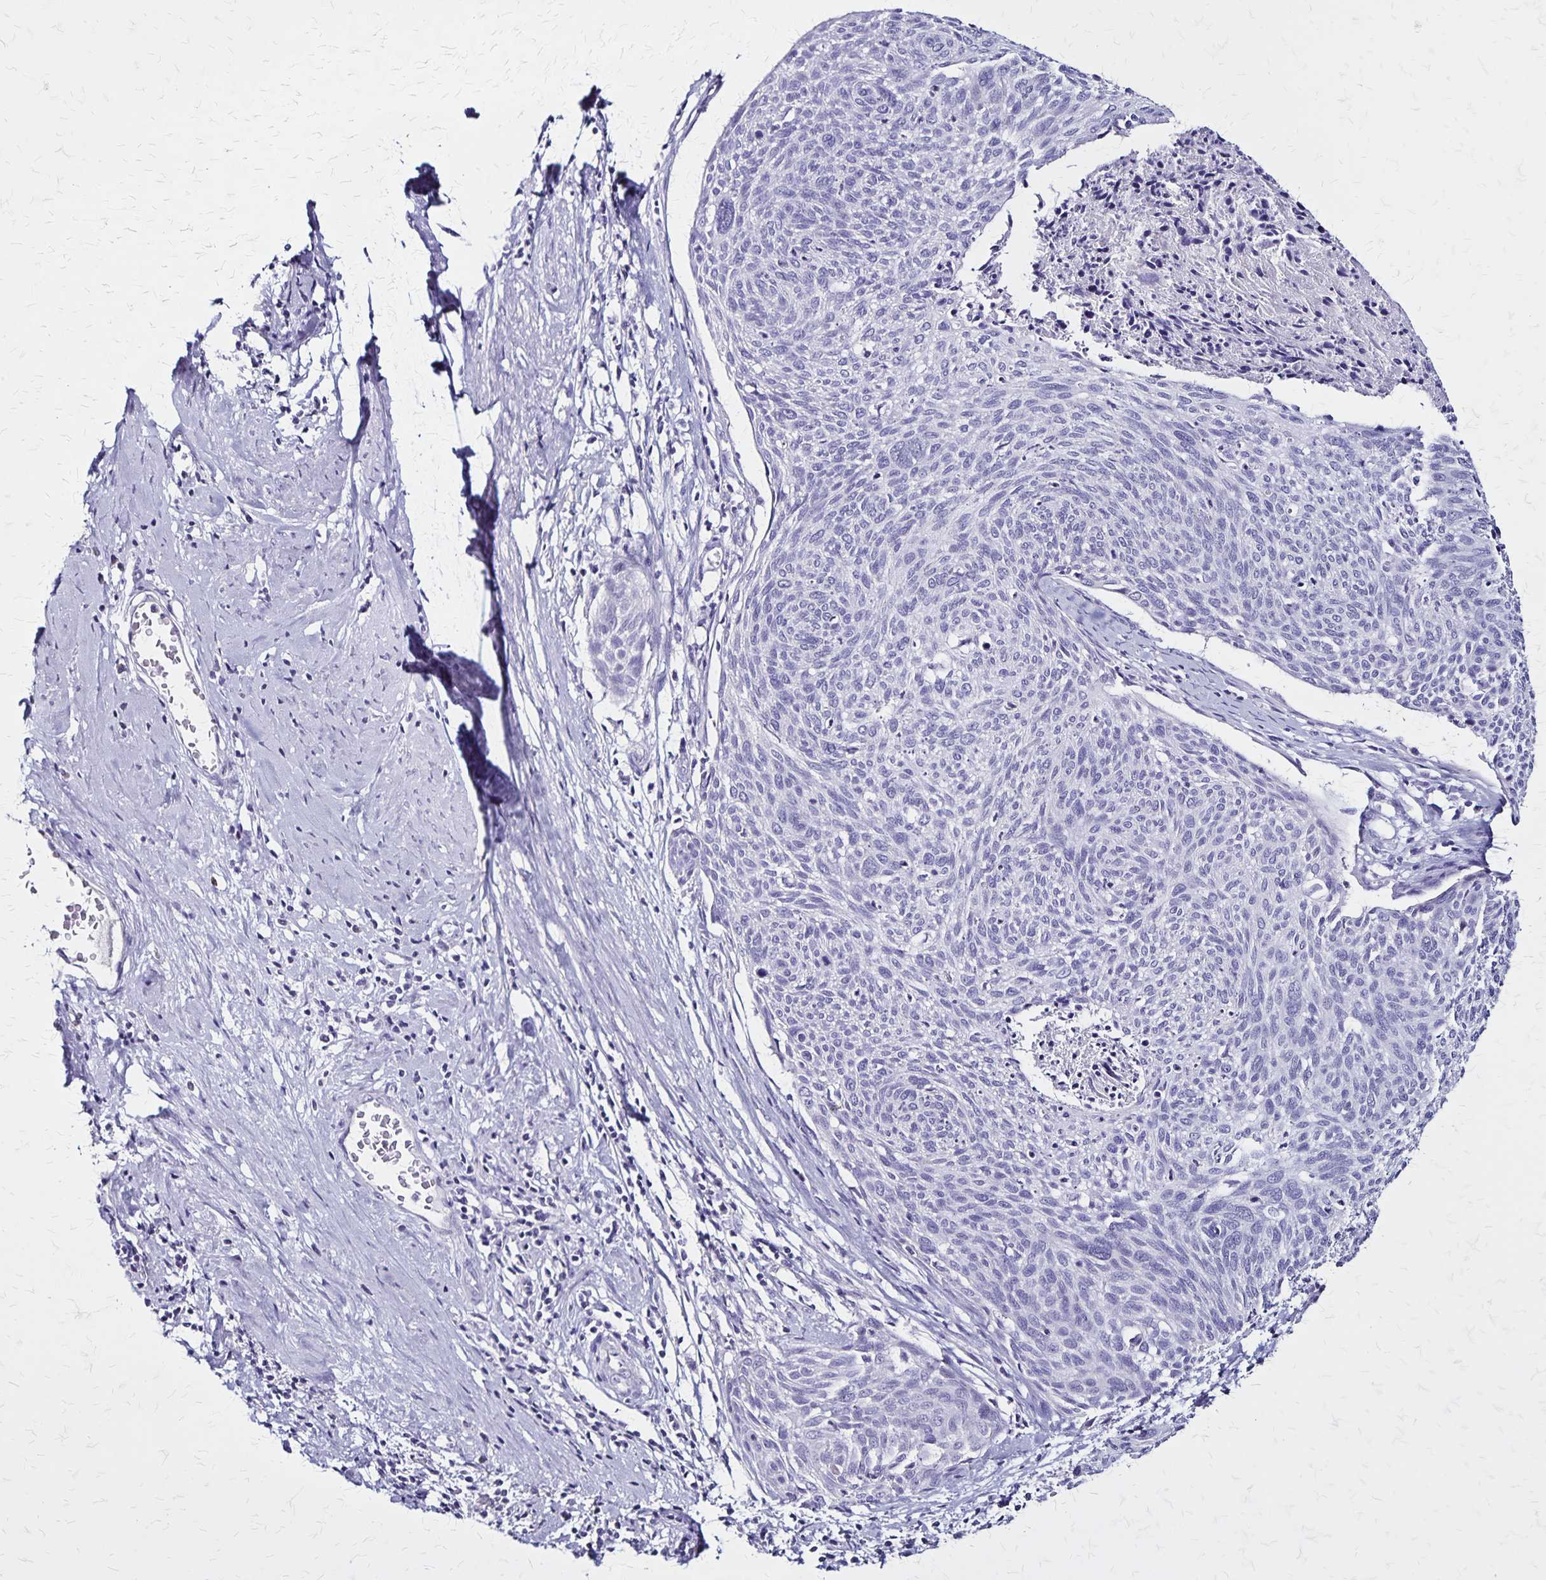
{"staining": {"intensity": "negative", "quantity": "none", "location": "none"}, "tissue": "cervical cancer", "cell_type": "Tumor cells", "image_type": "cancer", "snomed": [{"axis": "morphology", "description": "Squamous cell carcinoma, NOS"}, {"axis": "topography", "description": "Cervix"}], "caption": "This is a histopathology image of immunohistochemistry (IHC) staining of cervical squamous cell carcinoma, which shows no expression in tumor cells.", "gene": "PLXNA4", "patient": {"sex": "female", "age": 49}}